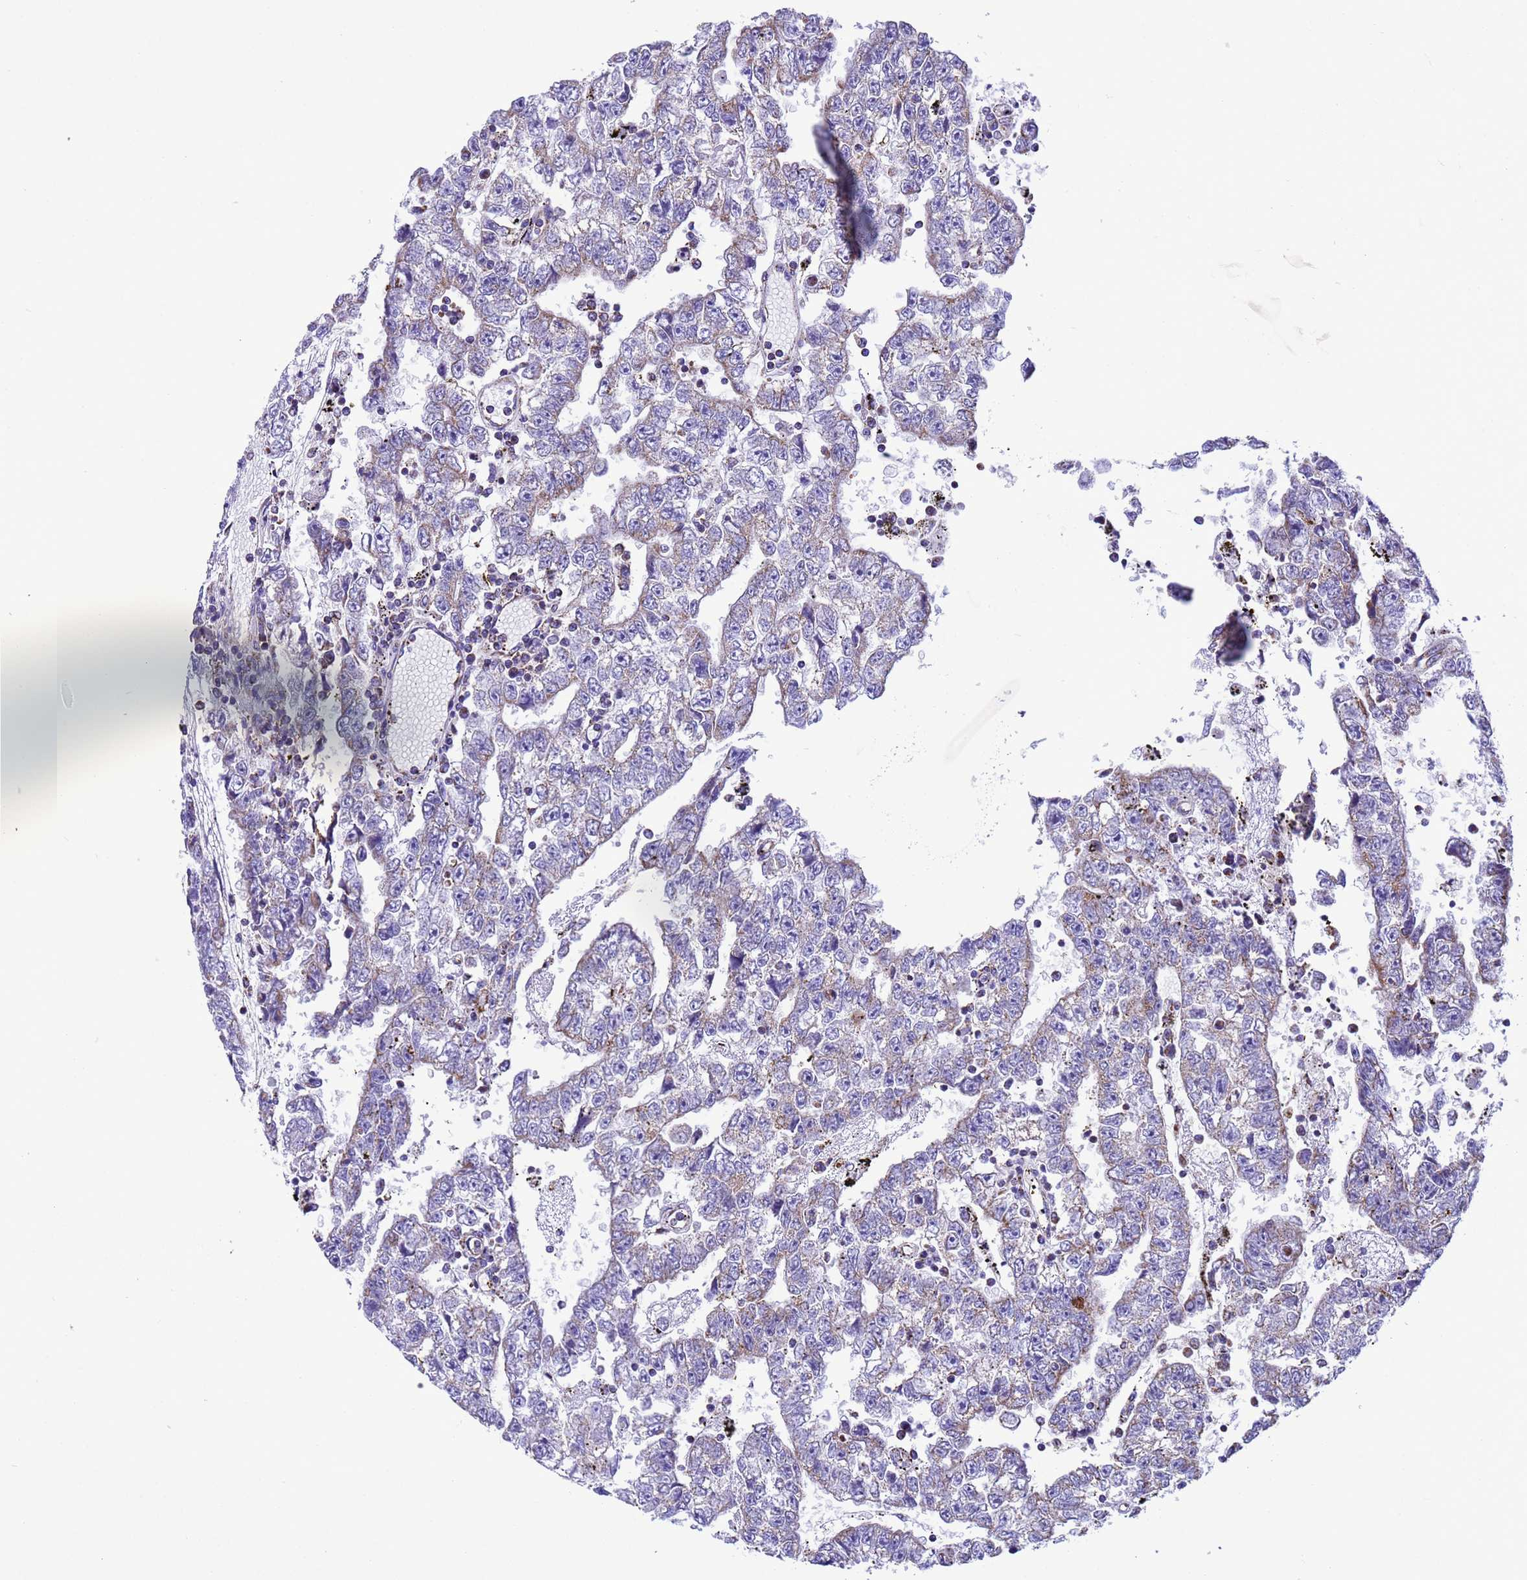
{"staining": {"intensity": "negative", "quantity": "none", "location": "none"}, "tissue": "testis cancer", "cell_type": "Tumor cells", "image_type": "cancer", "snomed": [{"axis": "morphology", "description": "Carcinoma, Embryonal, NOS"}, {"axis": "topography", "description": "Testis"}], "caption": "Immunohistochemical staining of testis embryonal carcinoma reveals no significant expression in tumor cells.", "gene": "CCDC191", "patient": {"sex": "male", "age": 25}}